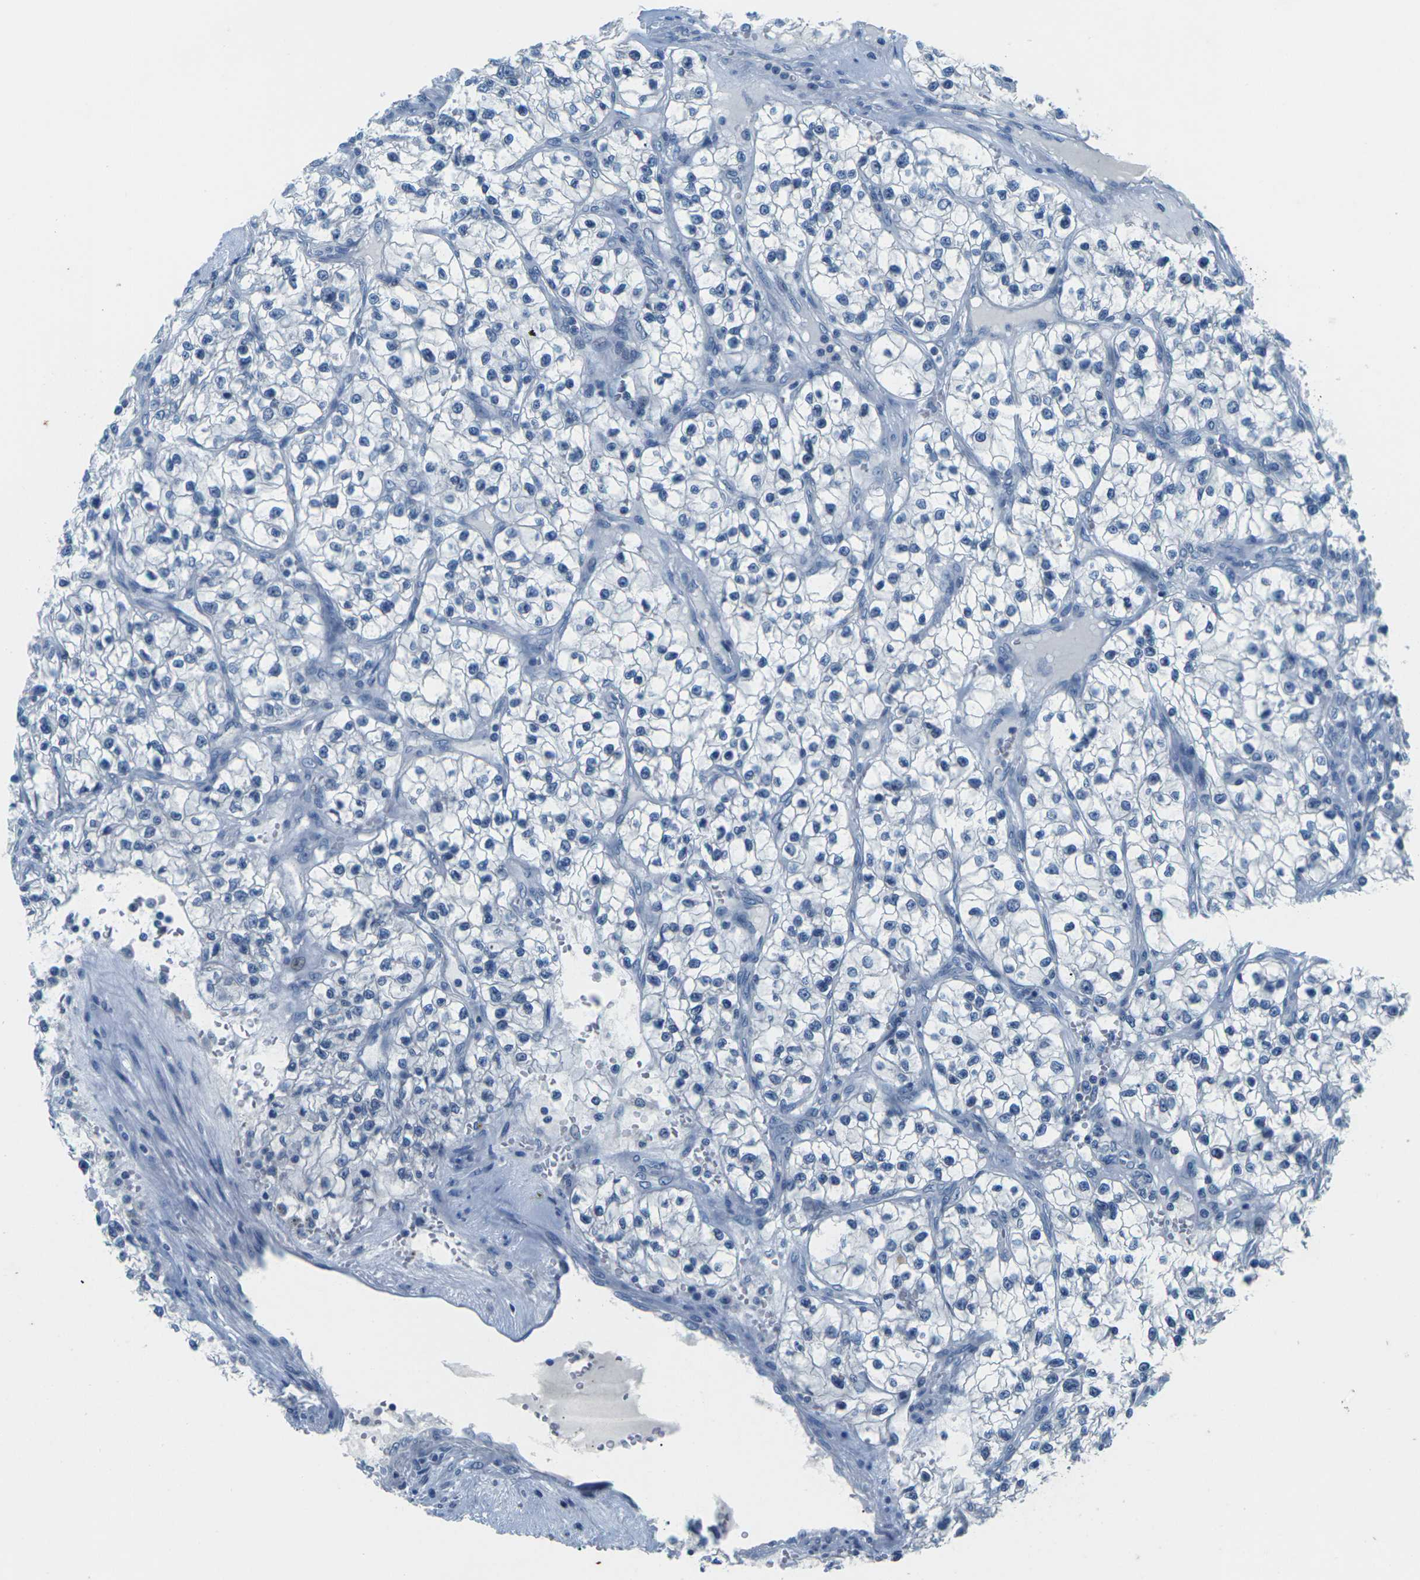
{"staining": {"intensity": "negative", "quantity": "none", "location": "none"}, "tissue": "renal cancer", "cell_type": "Tumor cells", "image_type": "cancer", "snomed": [{"axis": "morphology", "description": "Adenocarcinoma, NOS"}, {"axis": "topography", "description": "Kidney"}], "caption": "IHC histopathology image of human renal cancer stained for a protein (brown), which shows no staining in tumor cells. (DAB (3,3'-diaminobenzidine) immunohistochemistry (IHC) with hematoxylin counter stain).", "gene": "UMOD", "patient": {"sex": "female", "age": 57}}